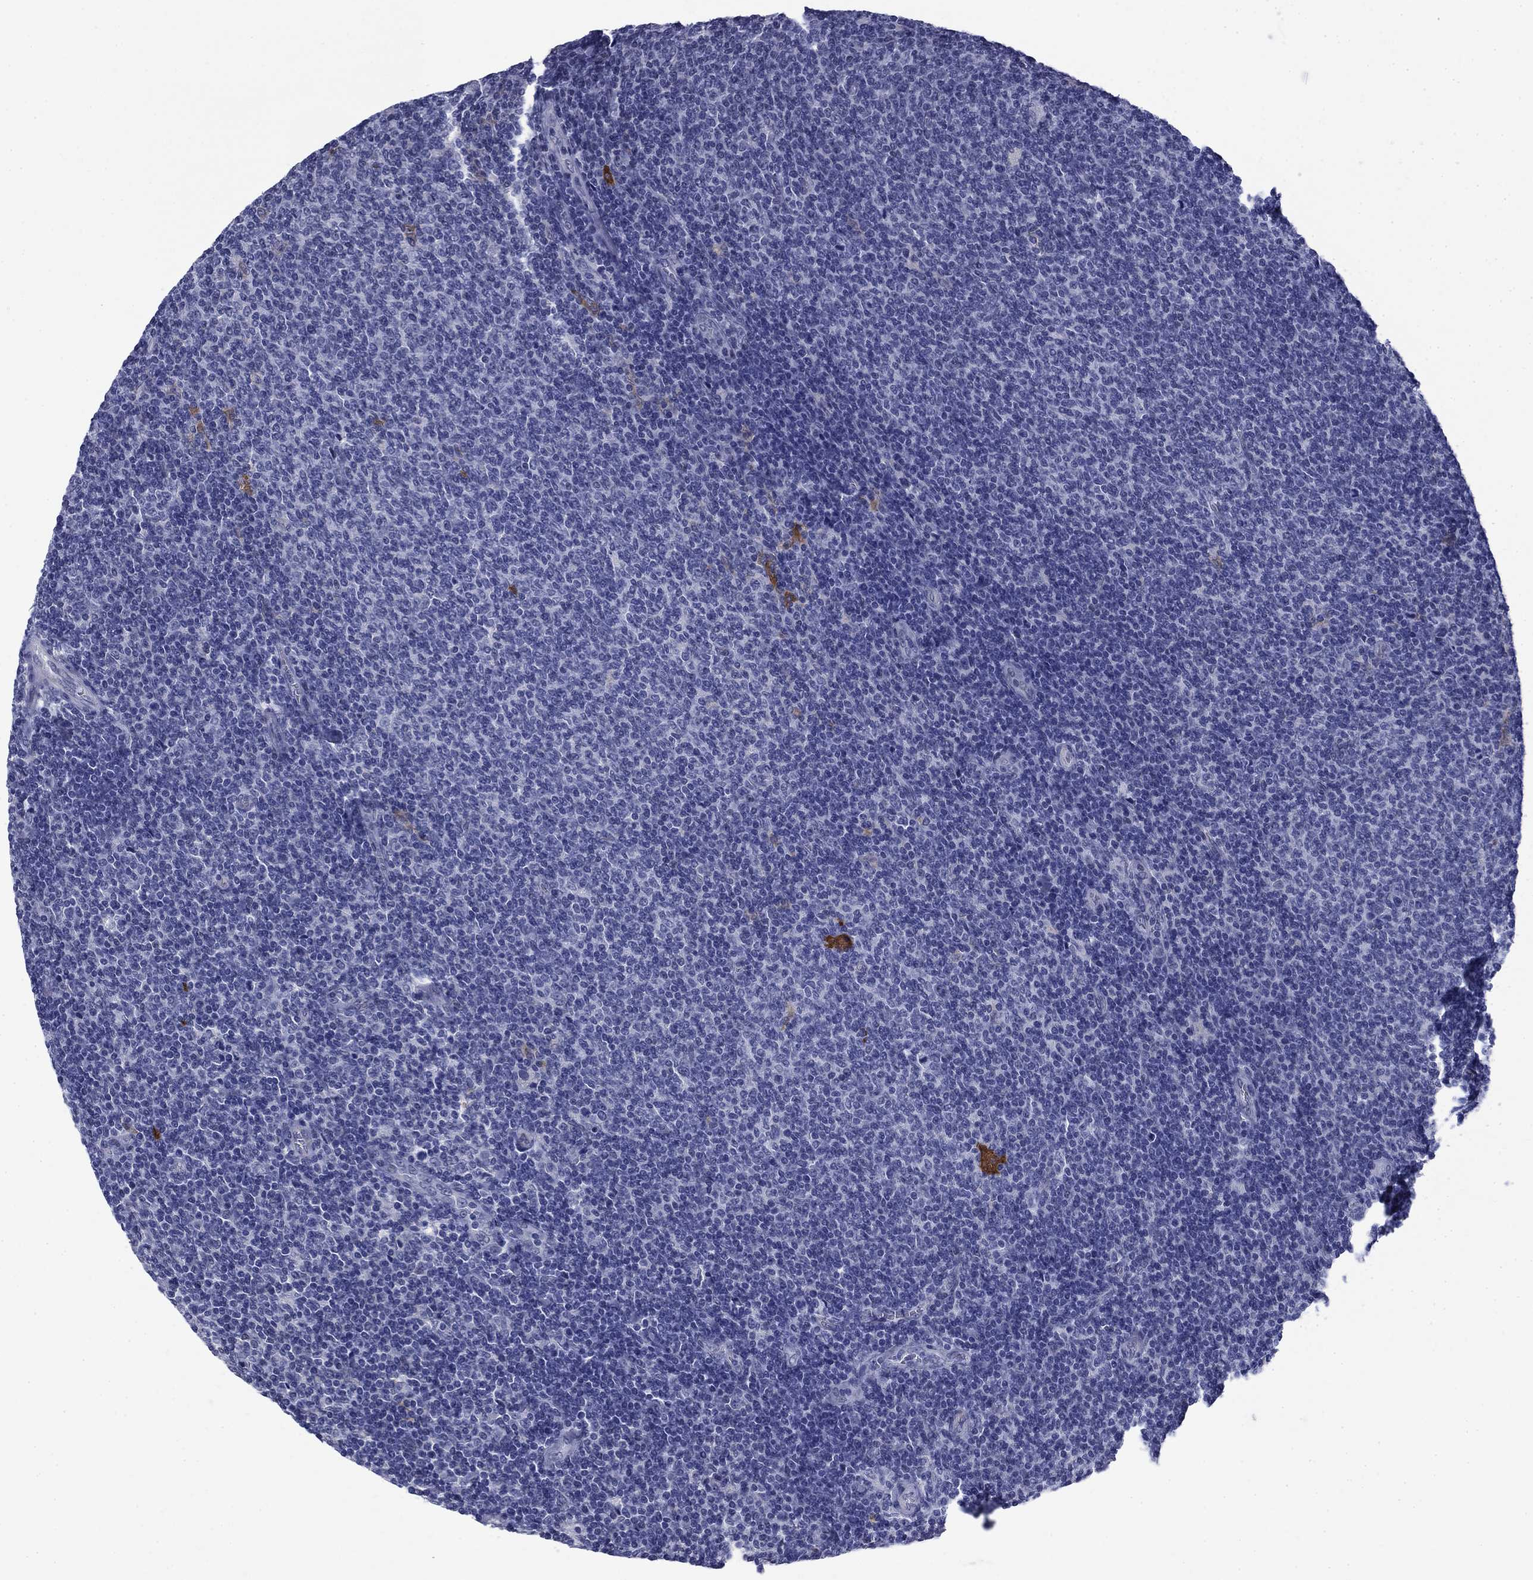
{"staining": {"intensity": "negative", "quantity": "none", "location": "none"}, "tissue": "lymphoma", "cell_type": "Tumor cells", "image_type": "cancer", "snomed": [{"axis": "morphology", "description": "Malignant lymphoma, non-Hodgkin's type, Low grade"}, {"axis": "topography", "description": "Lymph node"}], "caption": "An immunohistochemistry (IHC) photomicrograph of lymphoma is shown. There is no staining in tumor cells of lymphoma.", "gene": "BCL2L14", "patient": {"sex": "male", "age": 52}}